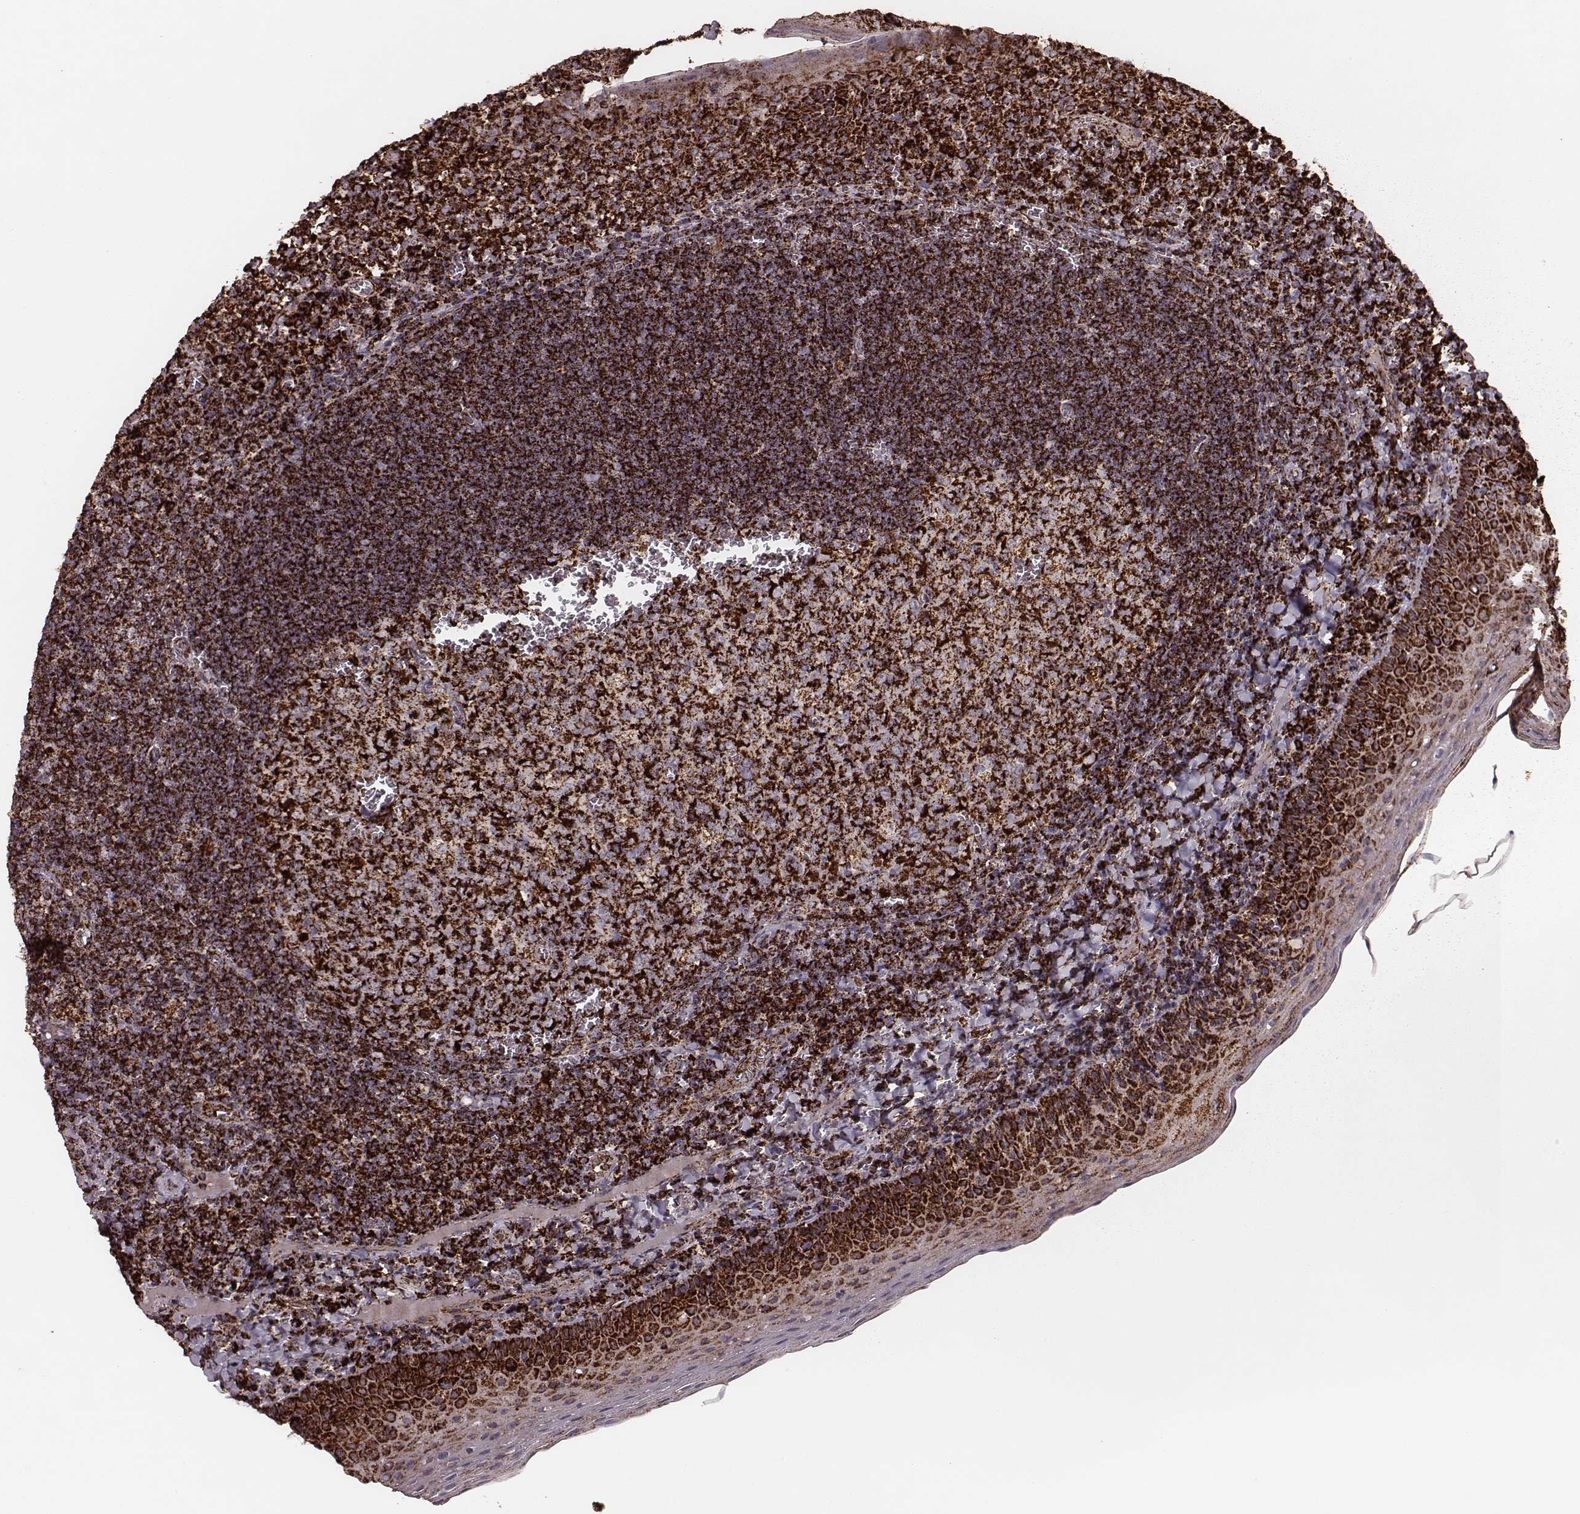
{"staining": {"intensity": "strong", "quantity": ">75%", "location": "cytoplasmic/membranous"}, "tissue": "tonsil", "cell_type": "Germinal center cells", "image_type": "normal", "snomed": [{"axis": "morphology", "description": "Normal tissue, NOS"}, {"axis": "morphology", "description": "Inflammation, NOS"}, {"axis": "topography", "description": "Tonsil"}], "caption": "IHC photomicrograph of normal human tonsil stained for a protein (brown), which displays high levels of strong cytoplasmic/membranous expression in about >75% of germinal center cells.", "gene": "TUFM", "patient": {"sex": "female", "age": 31}}